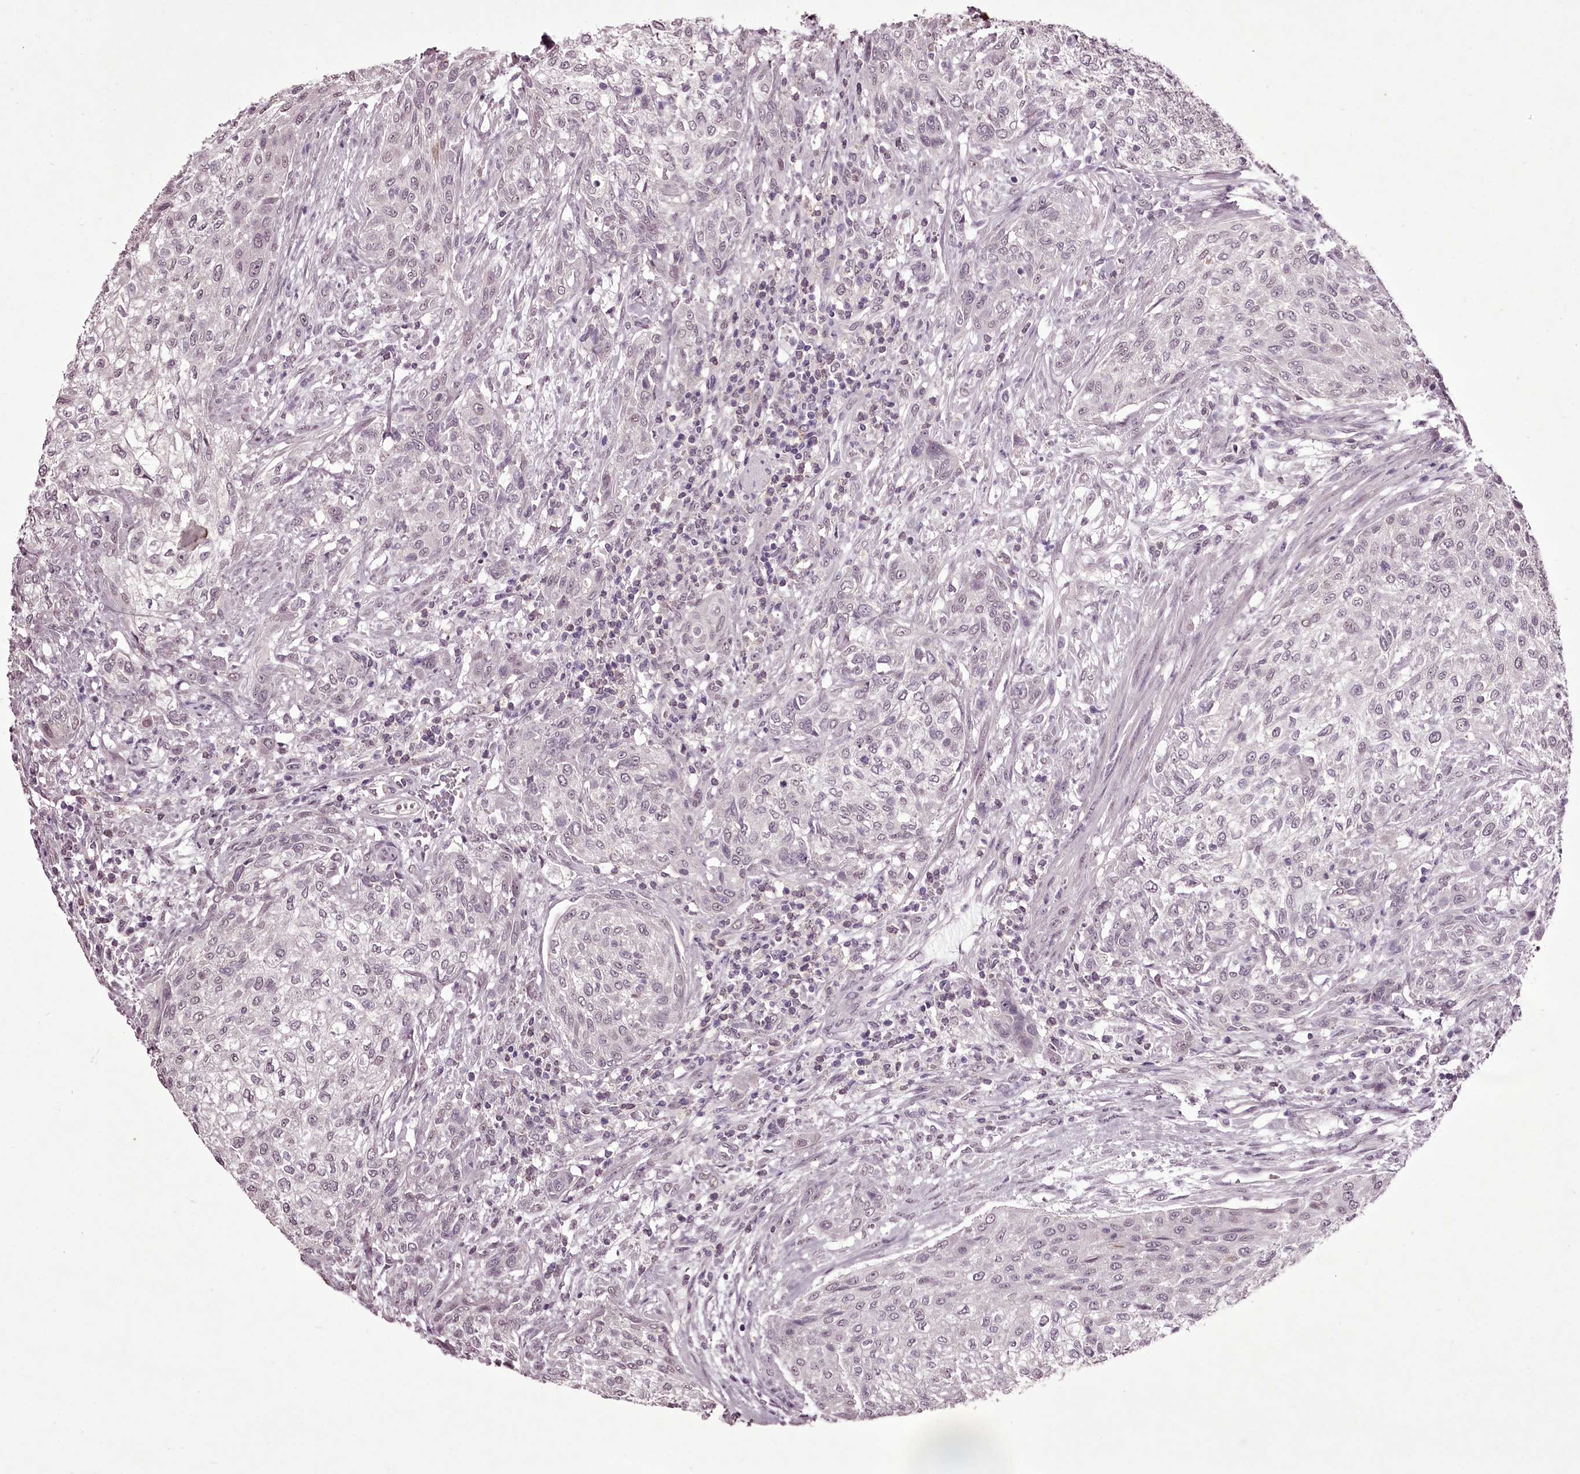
{"staining": {"intensity": "negative", "quantity": "none", "location": "none"}, "tissue": "urothelial cancer", "cell_type": "Tumor cells", "image_type": "cancer", "snomed": [{"axis": "morphology", "description": "Normal tissue, NOS"}, {"axis": "morphology", "description": "Urothelial carcinoma, NOS"}, {"axis": "topography", "description": "Urinary bladder"}, {"axis": "topography", "description": "Peripheral nerve tissue"}], "caption": "The photomicrograph shows no significant staining in tumor cells of urothelial cancer. (DAB (3,3'-diaminobenzidine) IHC, high magnification).", "gene": "C1orf56", "patient": {"sex": "male", "age": 35}}